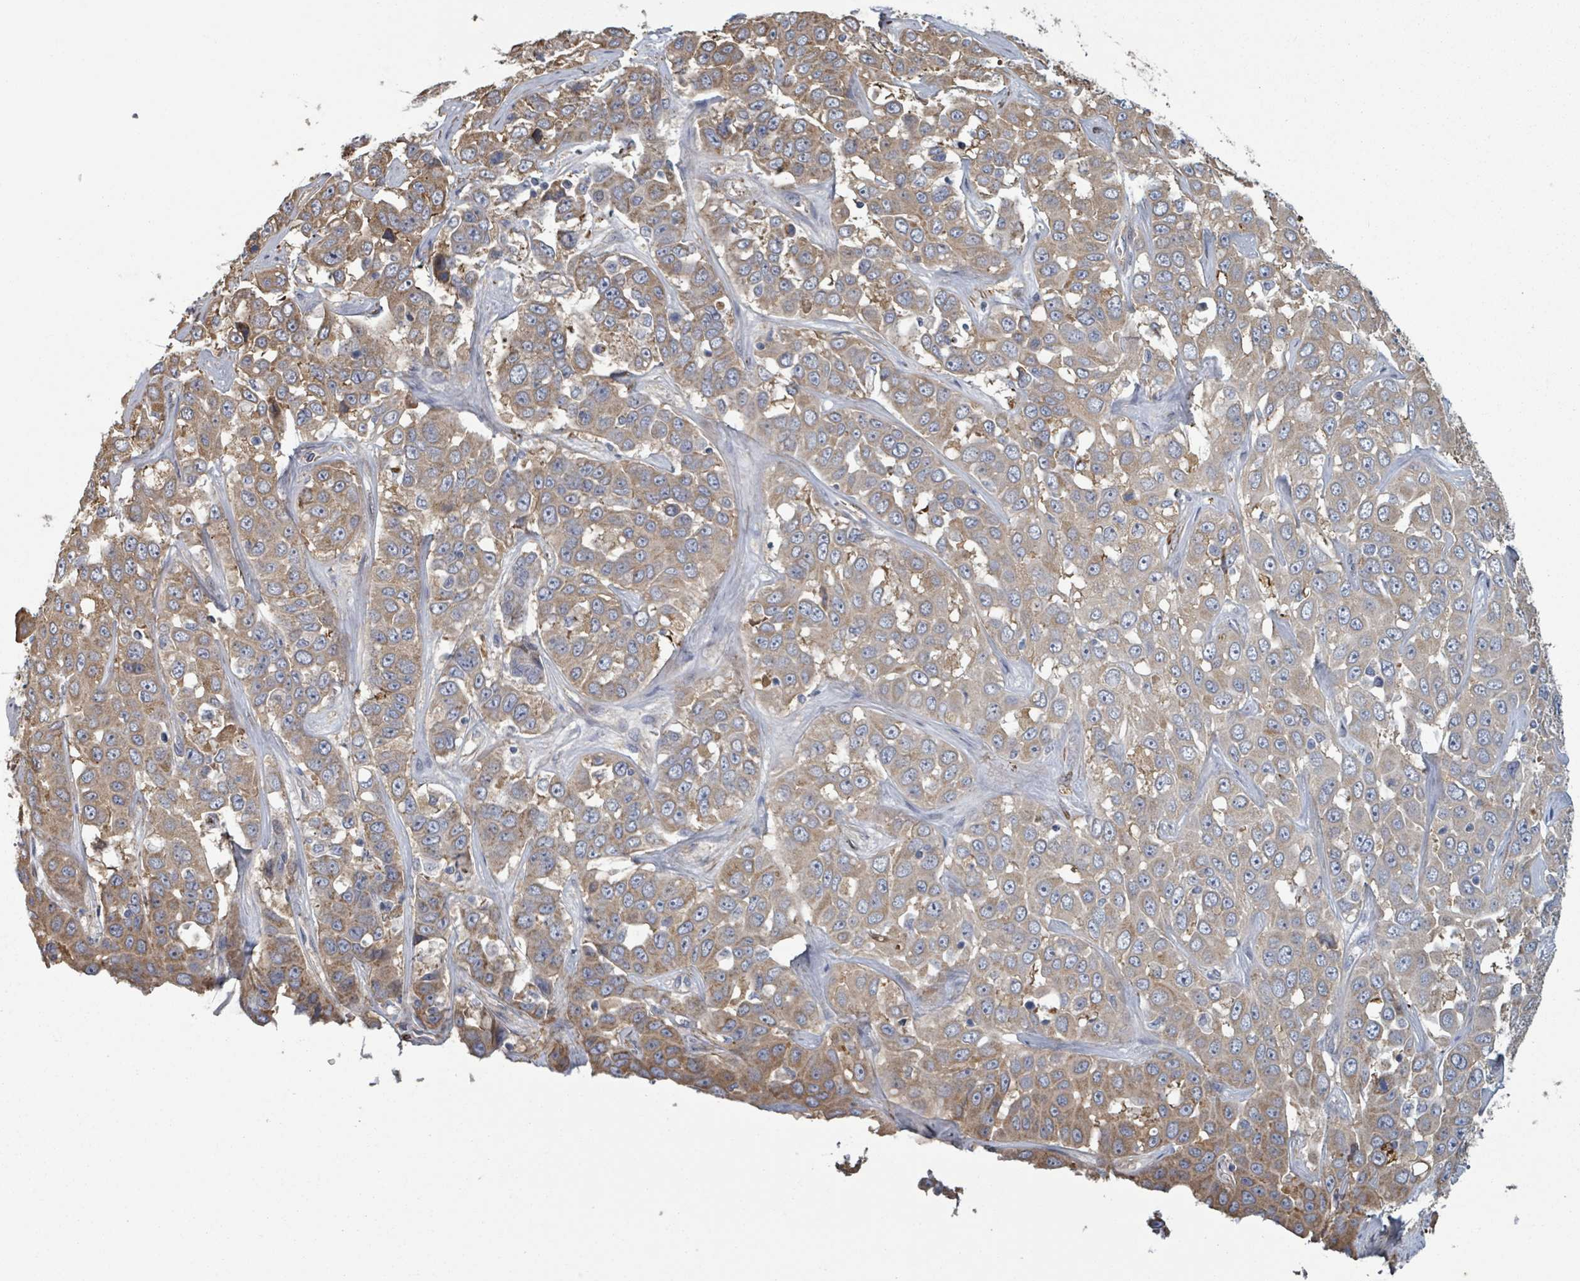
{"staining": {"intensity": "moderate", "quantity": ">75%", "location": "cytoplasmic/membranous"}, "tissue": "liver cancer", "cell_type": "Tumor cells", "image_type": "cancer", "snomed": [{"axis": "morphology", "description": "Cholangiocarcinoma"}, {"axis": "topography", "description": "Liver"}], "caption": "Immunohistochemical staining of human liver cancer displays moderate cytoplasmic/membranous protein positivity in approximately >75% of tumor cells.", "gene": "ADCK1", "patient": {"sex": "female", "age": 52}}